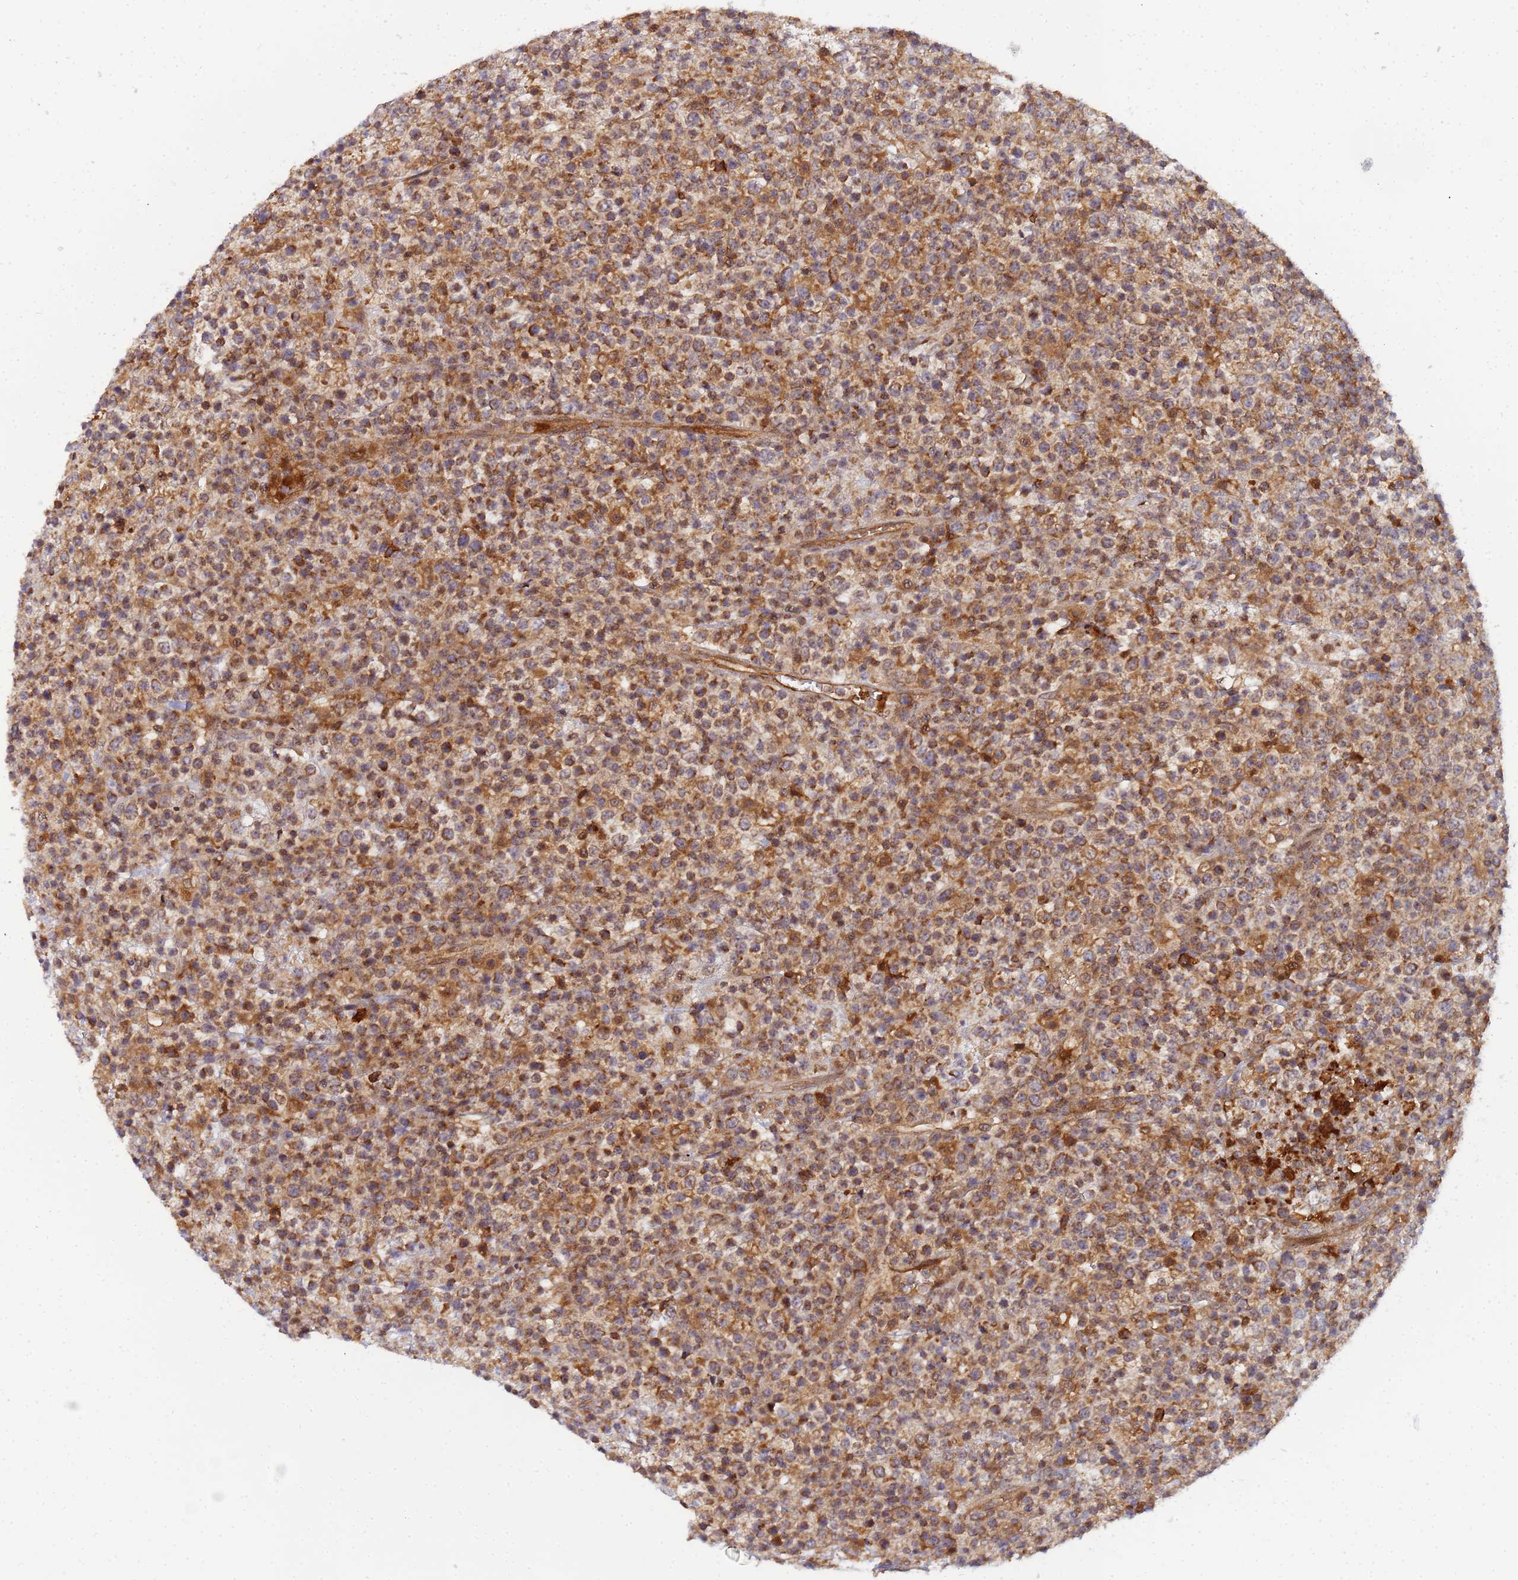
{"staining": {"intensity": "moderate", "quantity": ">75%", "location": "cytoplasmic/membranous"}, "tissue": "lymphoma", "cell_type": "Tumor cells", "image_type": "cancer", "snomed": [{"axis": "morphology", "description": "Malignant lymphoma, non-Hodgkin's type, High grade"}, {"axis": "topography", "description": "Colon"}], "caption": "Tumor cells show medium levels of moderate cytoplasmic/membranous expression in approximately >75% of cells in human malignant lymphoma, non-Hodgkin's type (high-grade). (DAB IHC, brown staining for protein, blue staining for nuclei).", "gene": "CCDC127", "patient": {"sex": "female", "age": 53}}